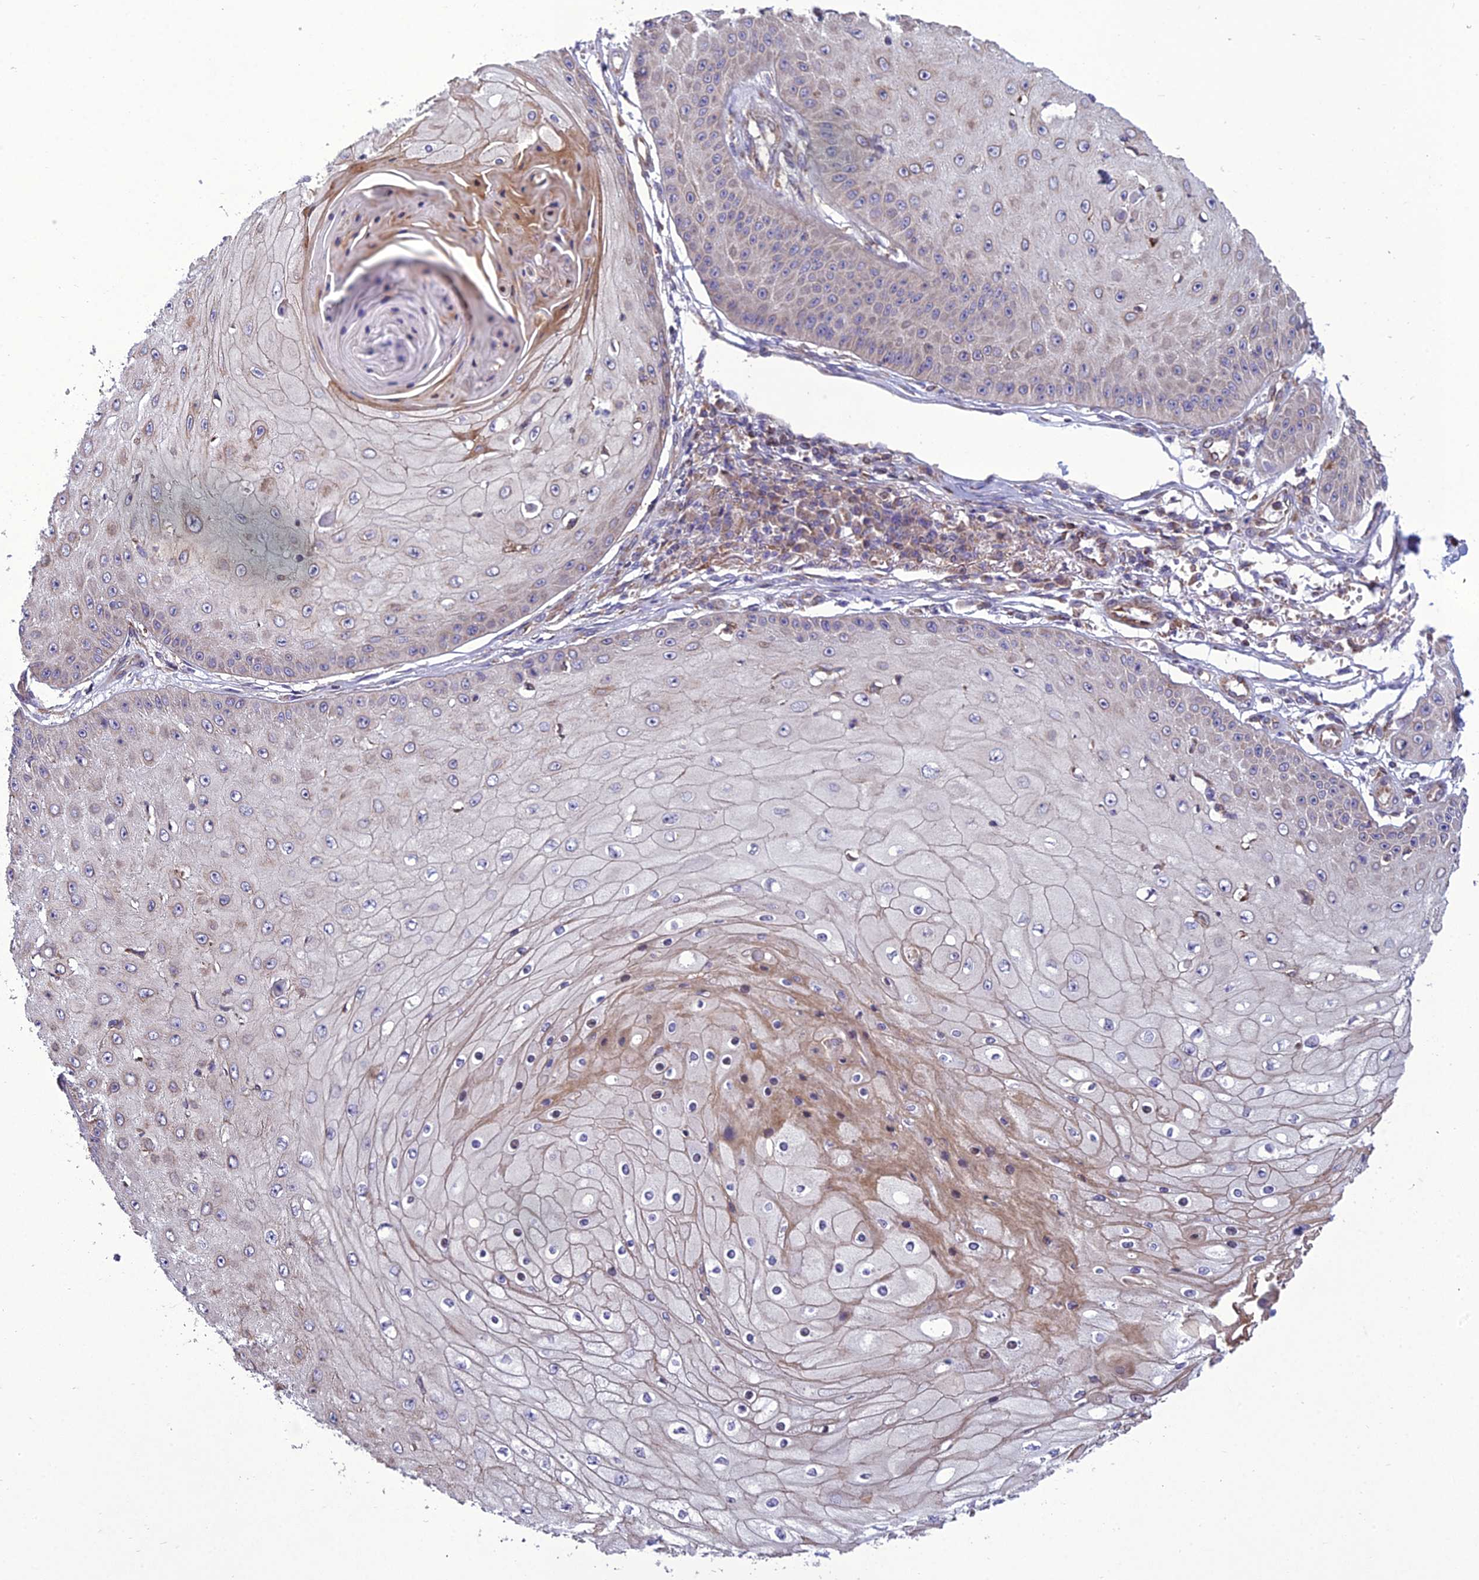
{"staining": {"intensity": "weak", "quantity": "<25%", "location": "cytoplasmic/membranous"}, "tissue": "skin cancer", "cell_type": "Tumor cells", "image_type": "cancer", "snomed": [{"axis": "morphology", "description": "Squamous cell carcinoma, NOS"}, {"axis": "topography", "description": "Skin"}], "caption": "Micrograph shows no protein staining in tumor cells of skin cancer (squamous cell carcinoma) tissue.", "gene": "GIMAP1", "patient": {"sex": "male", "age": 70}}